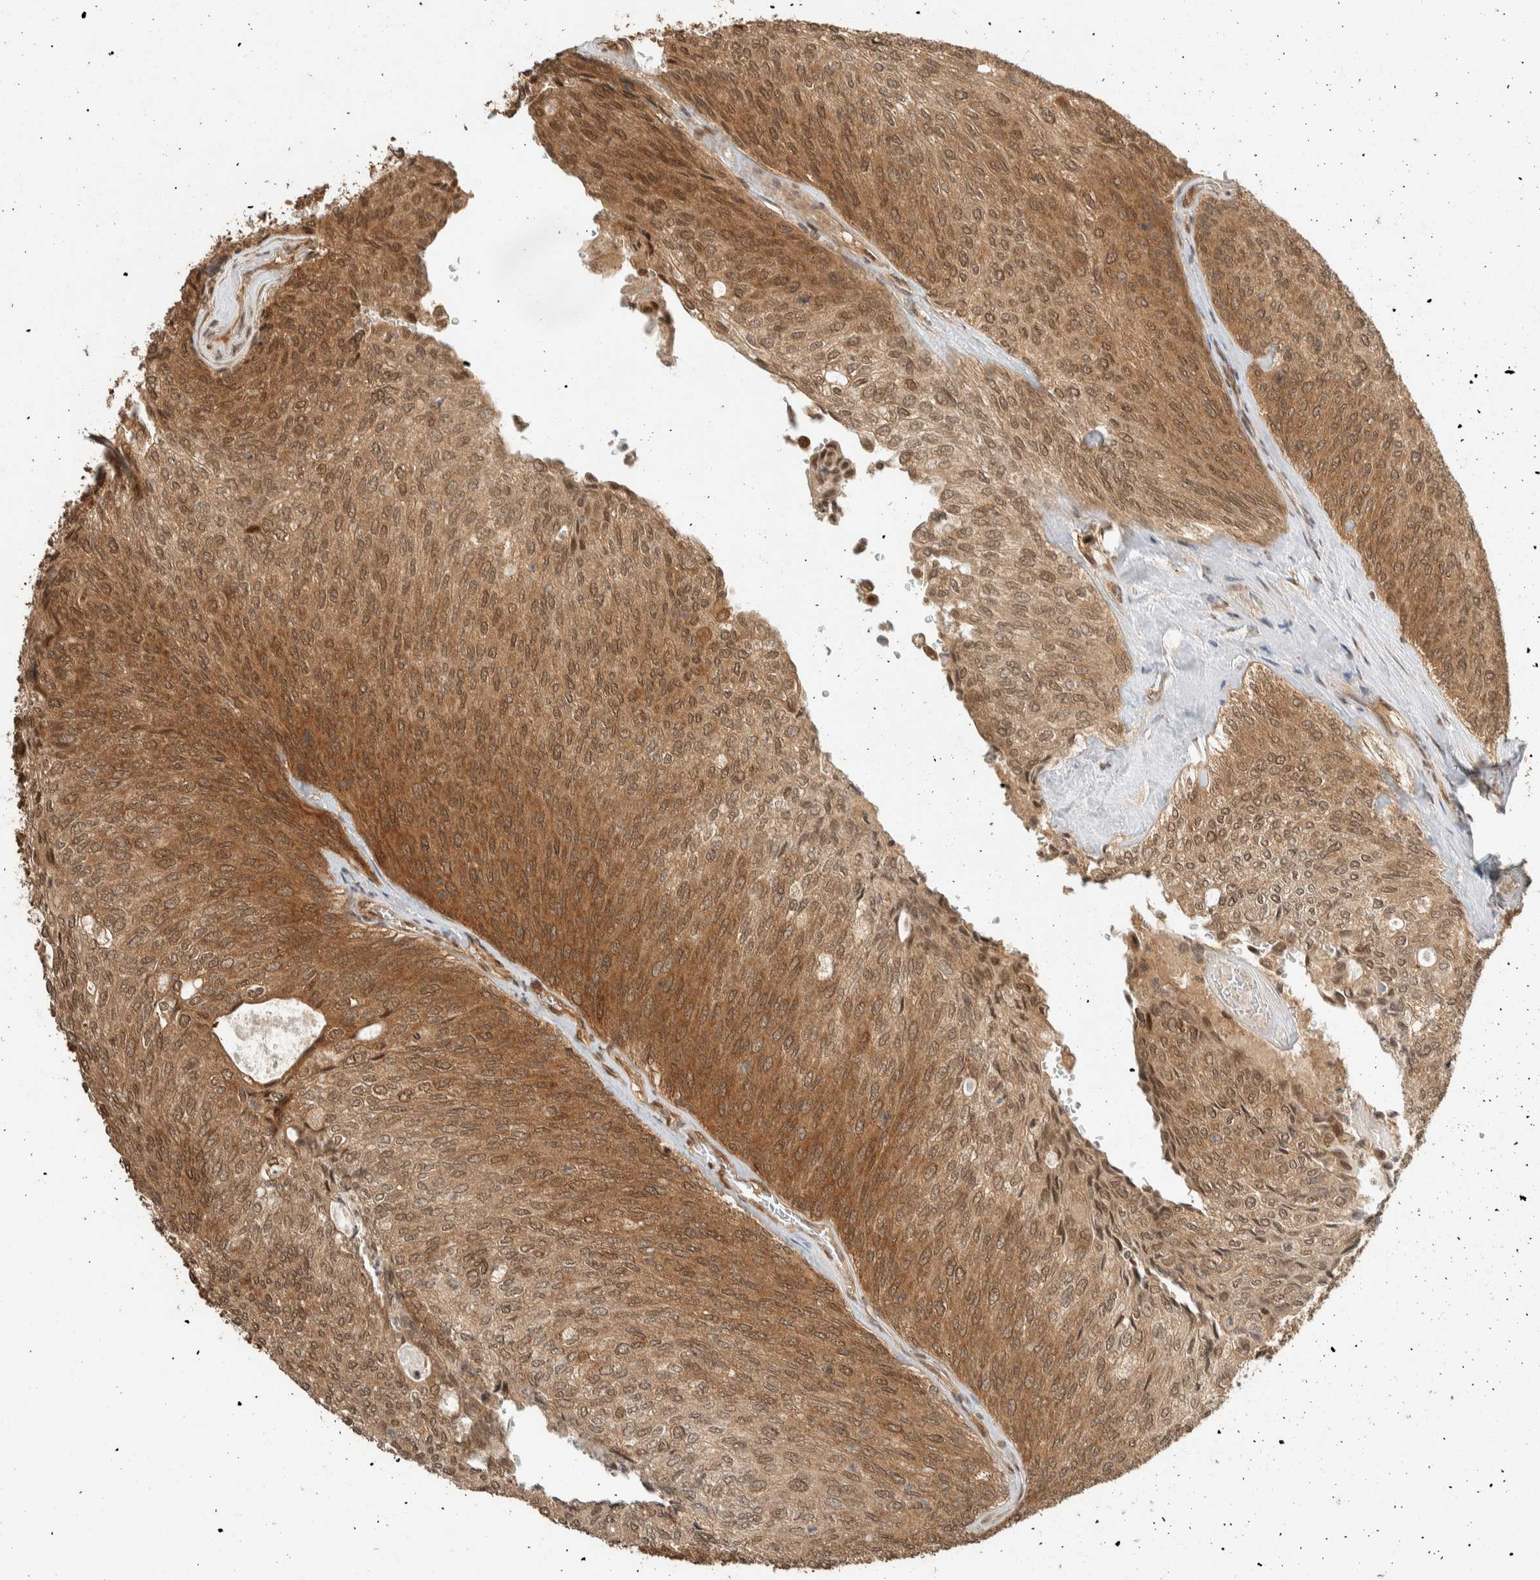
{"staining": {"intensity": "strong", "quantity": ">75%", "location": "cytoplasmic/membranous,nuclear"}, "tissue": "urothelial cancer", "cell_type": "Tumor cells", "image_type": "cancer", "snomed": [{"axis": "morphology", "description": "Urothelial carcinoma, Low grade"}, {"axis": "topography", "description": "Urinary bladder"}], "caption": "Immunohistochemical staining of human urothelial cancer shows strong cytoplasmic/membranous and nuclear protein positivity in about >75% of tumor cells. The staining is performed using DAB brown chromogen to label protein expression. The nuclei are counter-stained blue using hematoxylin.", "gene": "ZBTB2", "patient": {"sex": "female", "age": 79}}